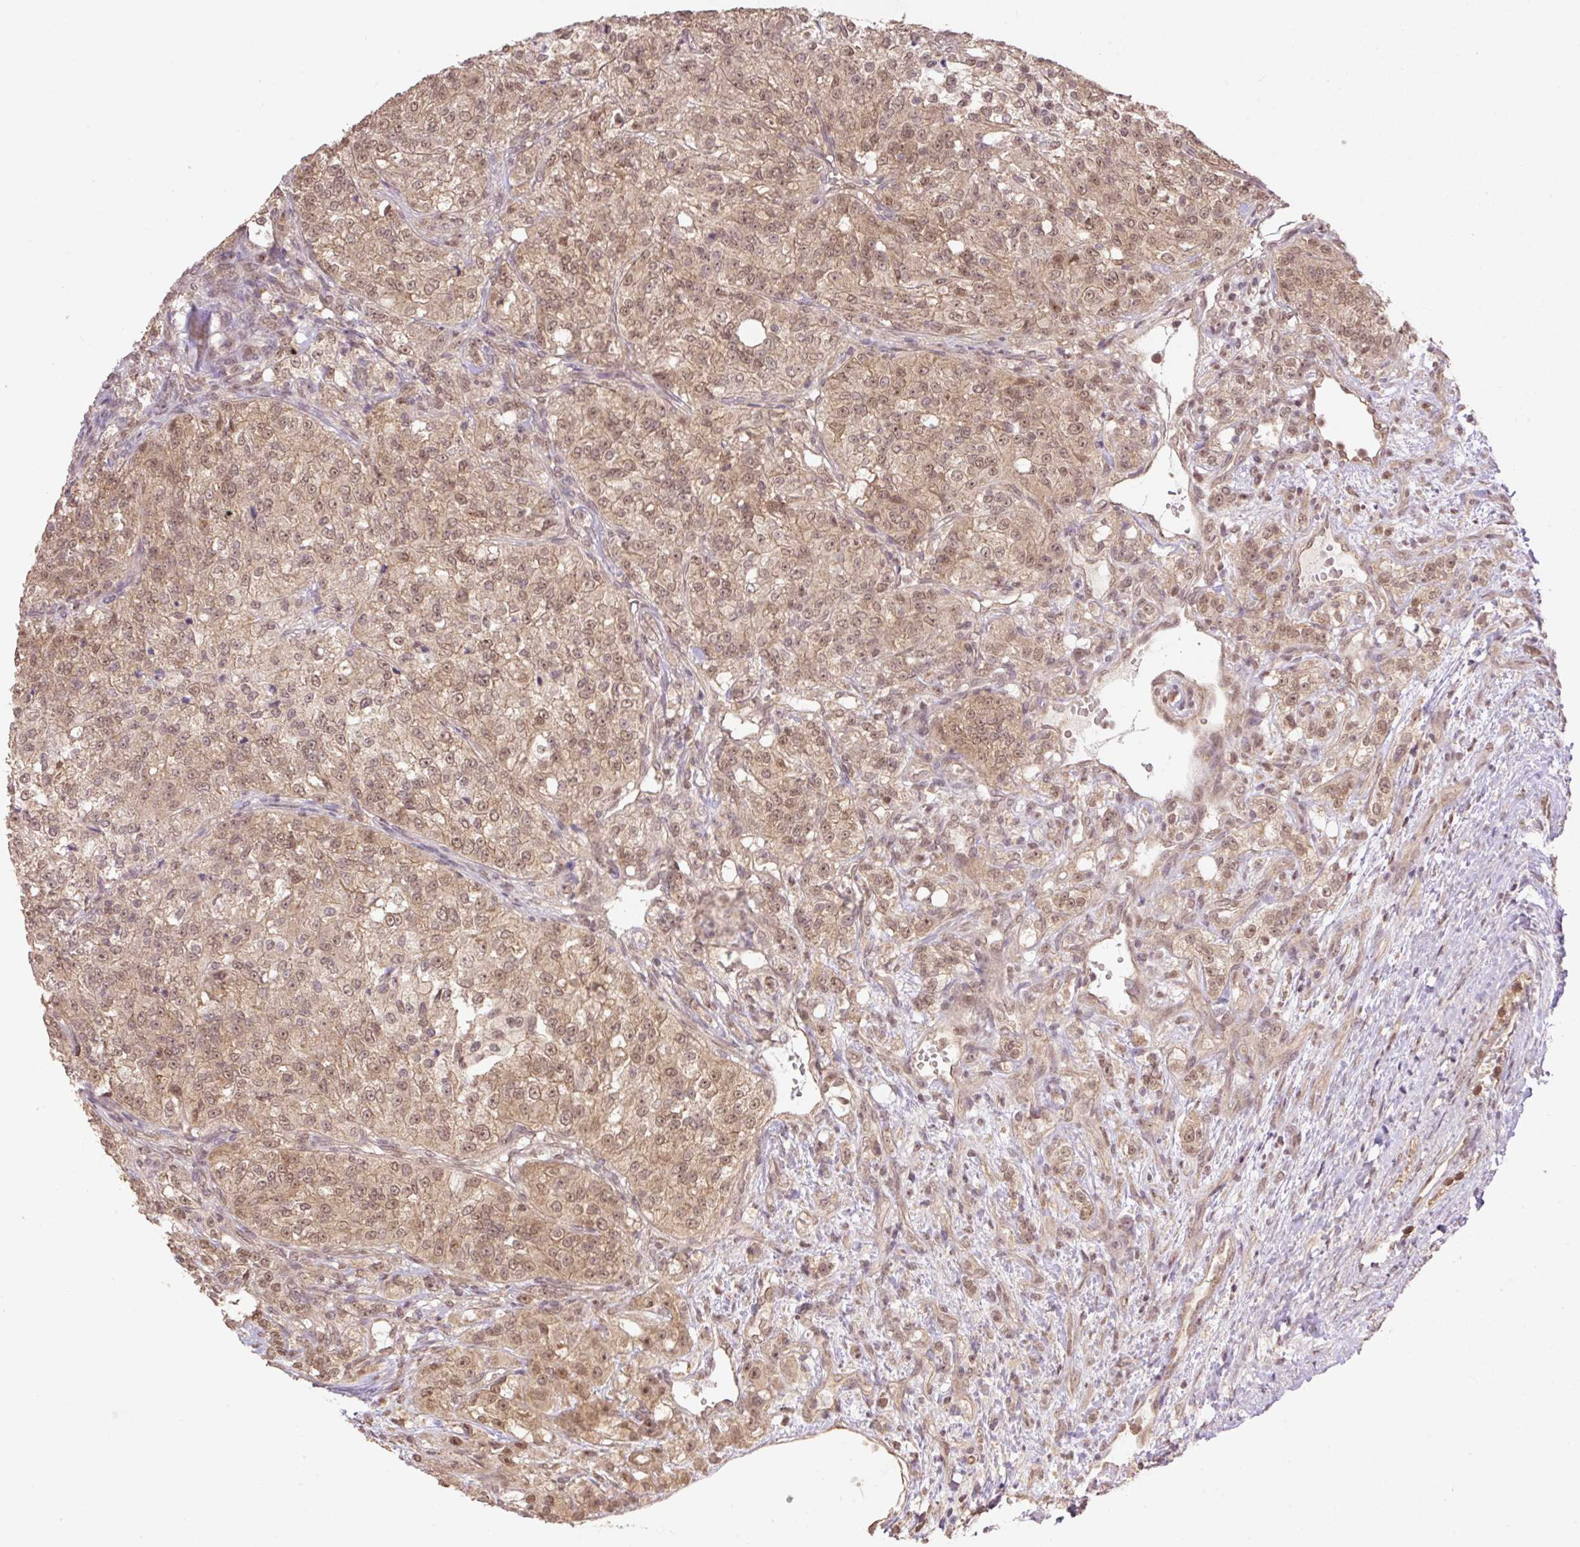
{"staining": {"intensity": "moderate", "quantity": ">75%", "location": "cytoplasmic/membranous,nuclear"}, "tissue": "renal cancer", "cell_type": "Tumor cells", "image_type": "cancer", "snomed": [{"axis": "morphology", "description": "Adenocarcinoma, NOS"}, {"axis": "topography", "description": "Kidney"}], "caption": "The image displays staining of adenocarcinoma (renal), revealing moderate cytoplasmic/membranous and nuclear protein staining (brown color) within tumor cells.", "gene": "VPS25", "patient": {"sex": "female", "age": 63}}